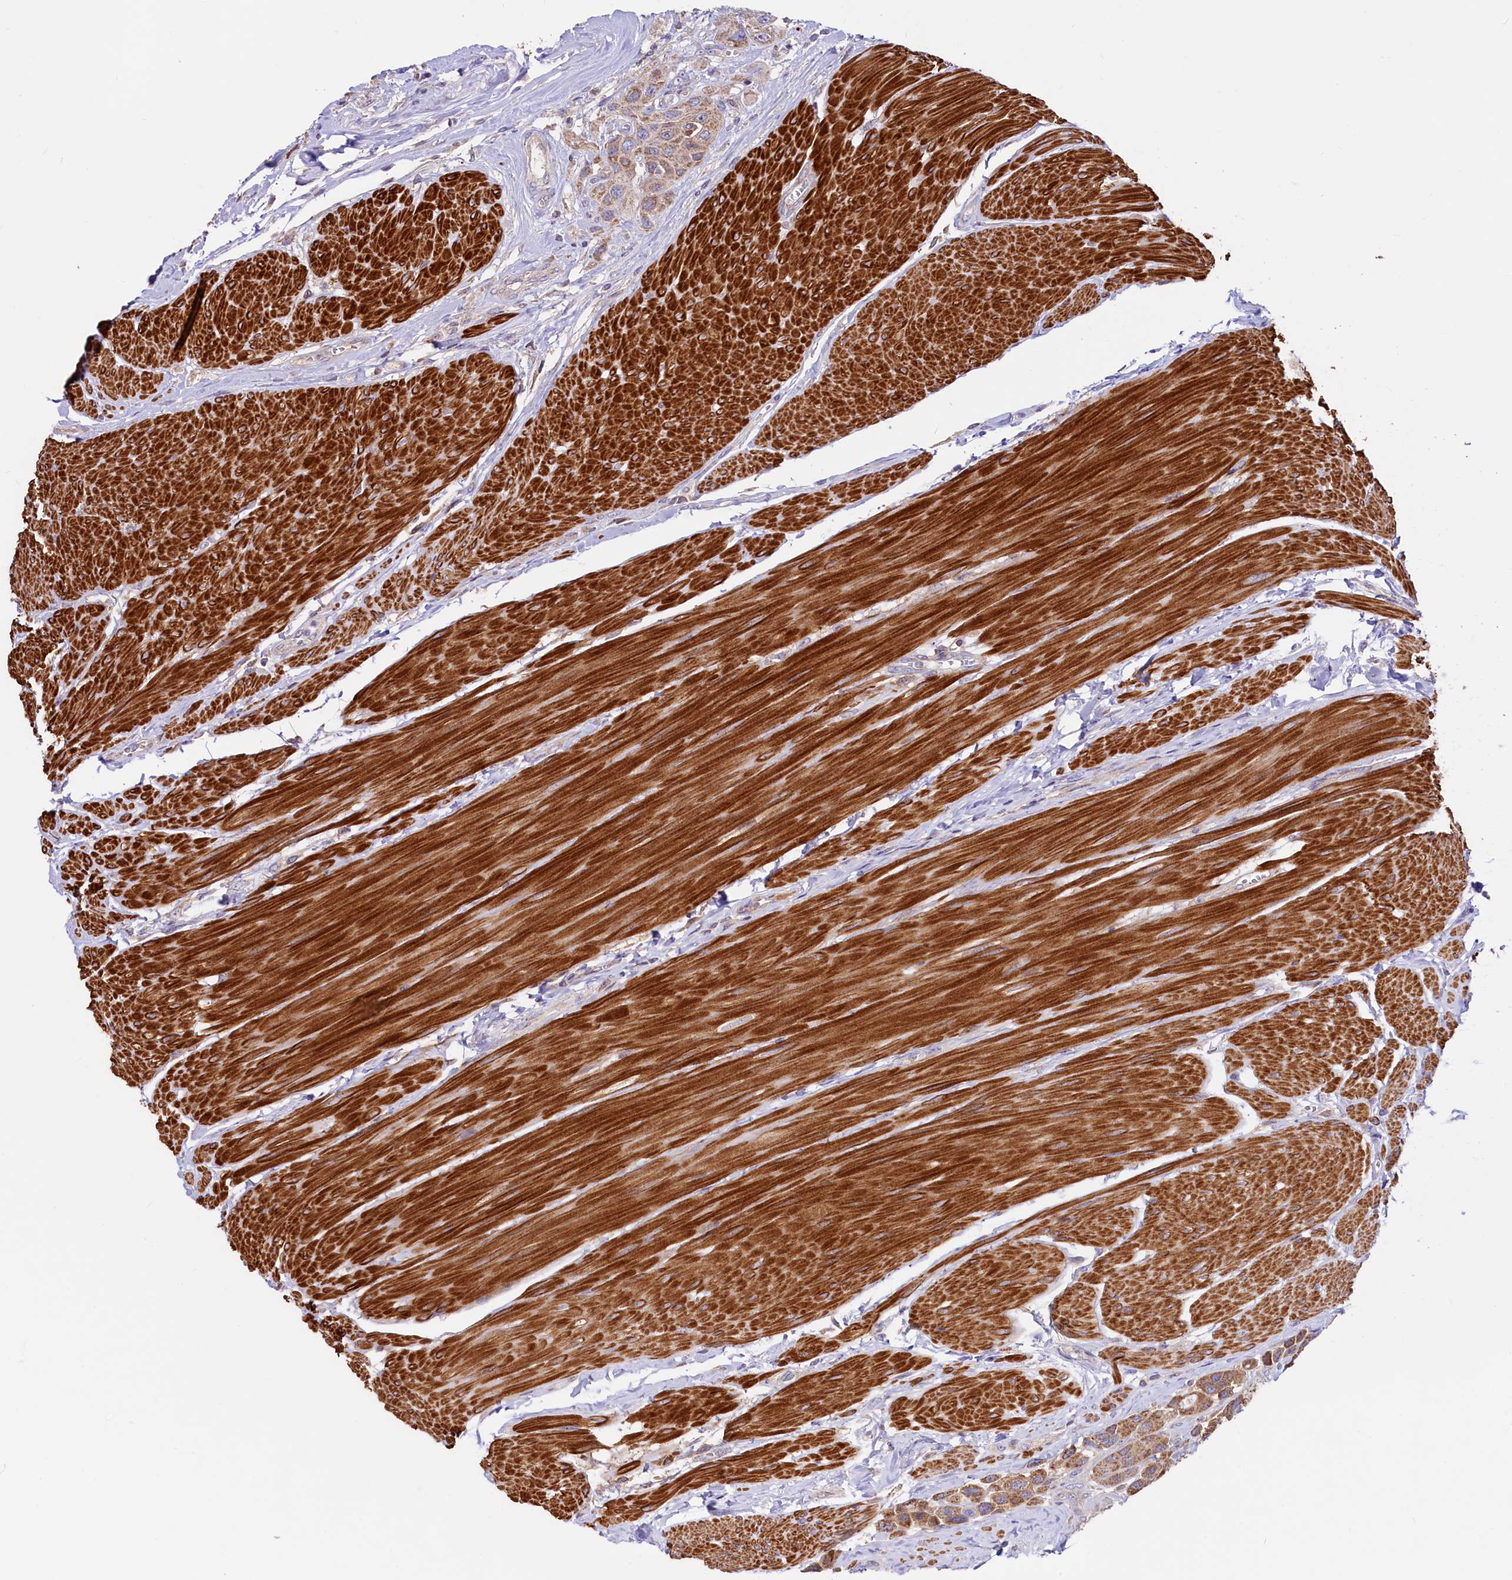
{"staining": {"intensity": "moderate", "quantity": ">75%", "location": "cytoplasmic/membranous"}, "tissue": "urothelial cancer", "cell_type": "Tumor cells", "image_type": "cancer", "snomed": [{"axis": "morphology", "description": "Urothelial carcinoma, High grade"}, {"axis": "topography", "description": "Urinary bladder"}], "caption": "Moderate cytoplasmic/membranous expression is appreciated in about >75% of tumor cells in urothelial cancer.", "gene": "CIAO3", "patient": {"sex": "male", "age": 50}}